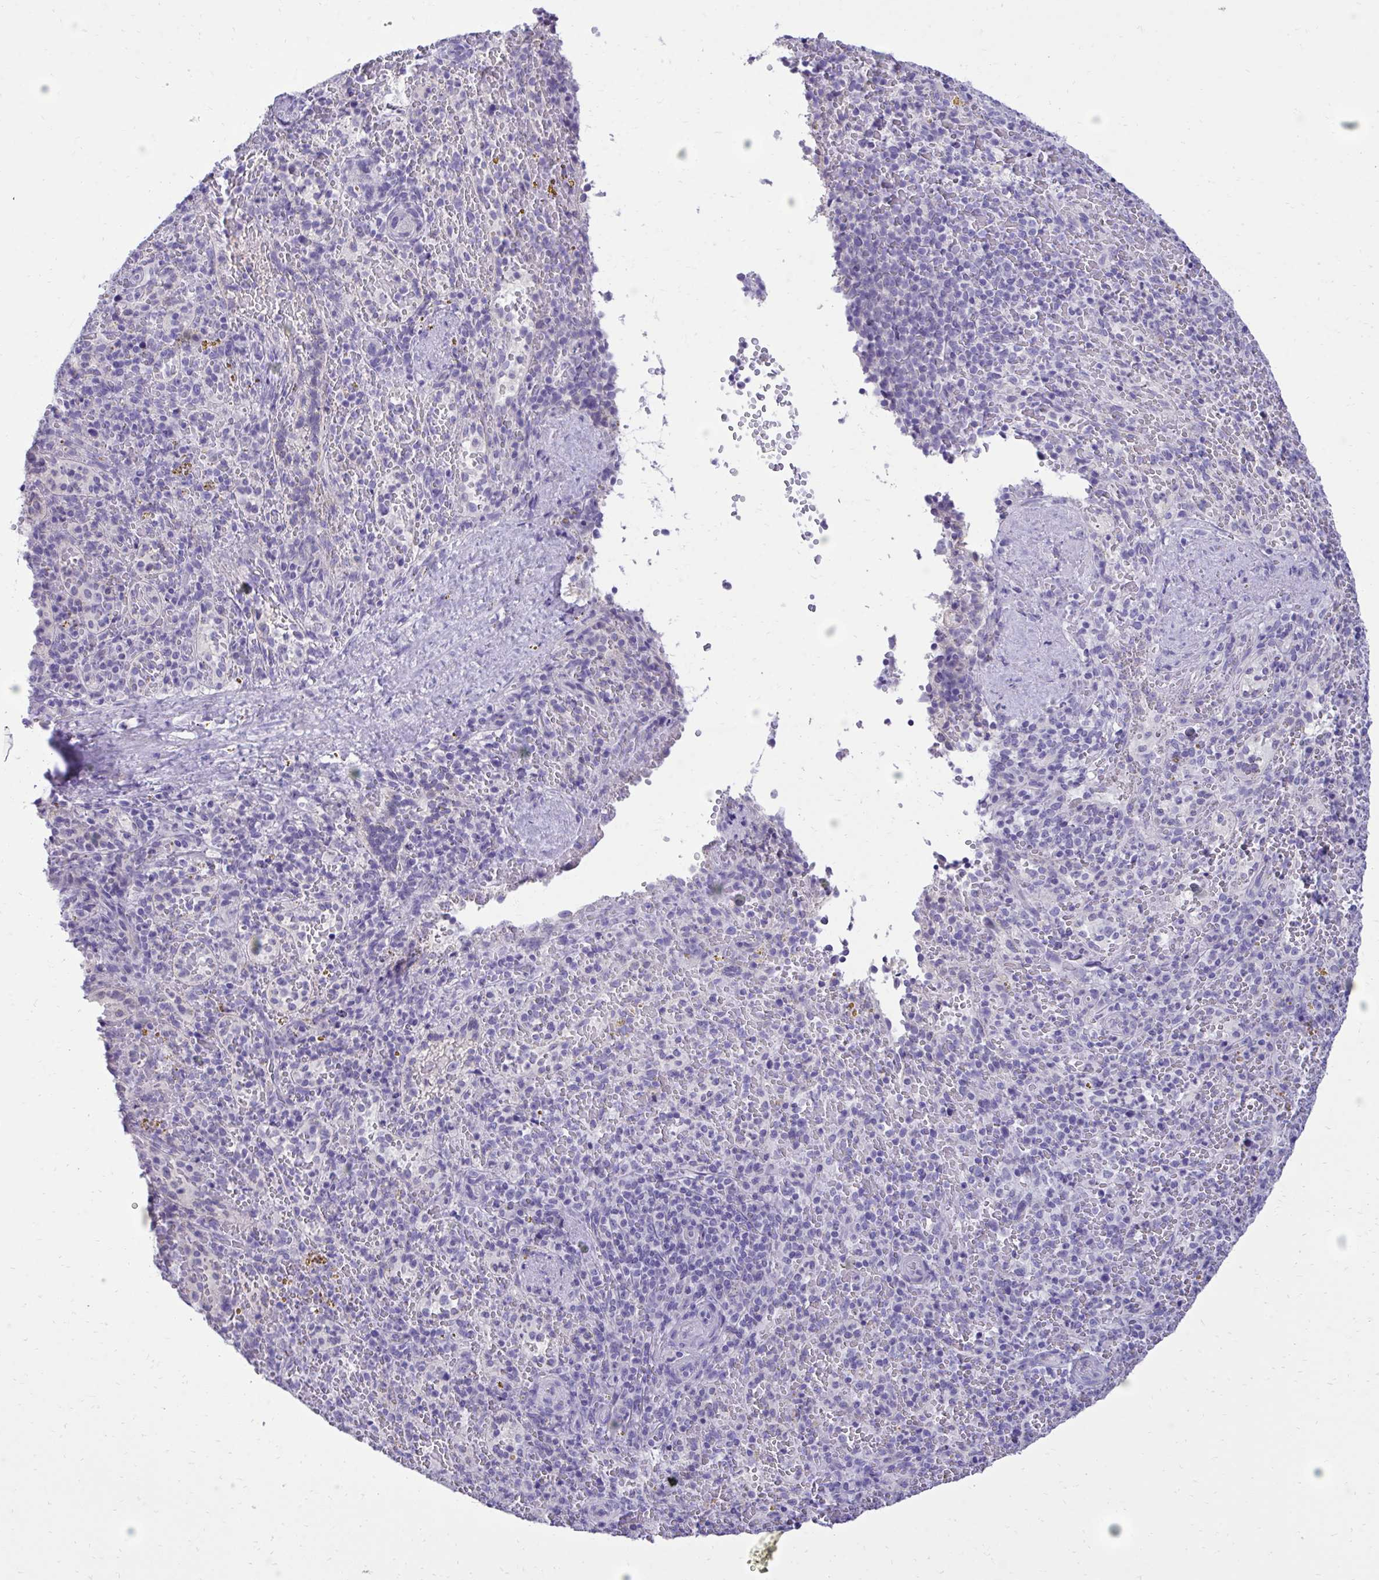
{"staining": {"intensity": "negative", "quantity": "none", "location": "none"}, "tissue": "spleen", "cell_type": "Cells in red pulp", "image_type": "normal", "snomed": [{"axis": "morphology", "description": "Normal tissue, NOS"}, {"axis": "topography", "description": "Spleen"}], "caption": "Cells in red pulp show no significant protein positivity in unremarkable spleen. Nuclei are stained in blue.", "gene": "TMCO5A", "patient": {"sex": "female", "age": 50}}